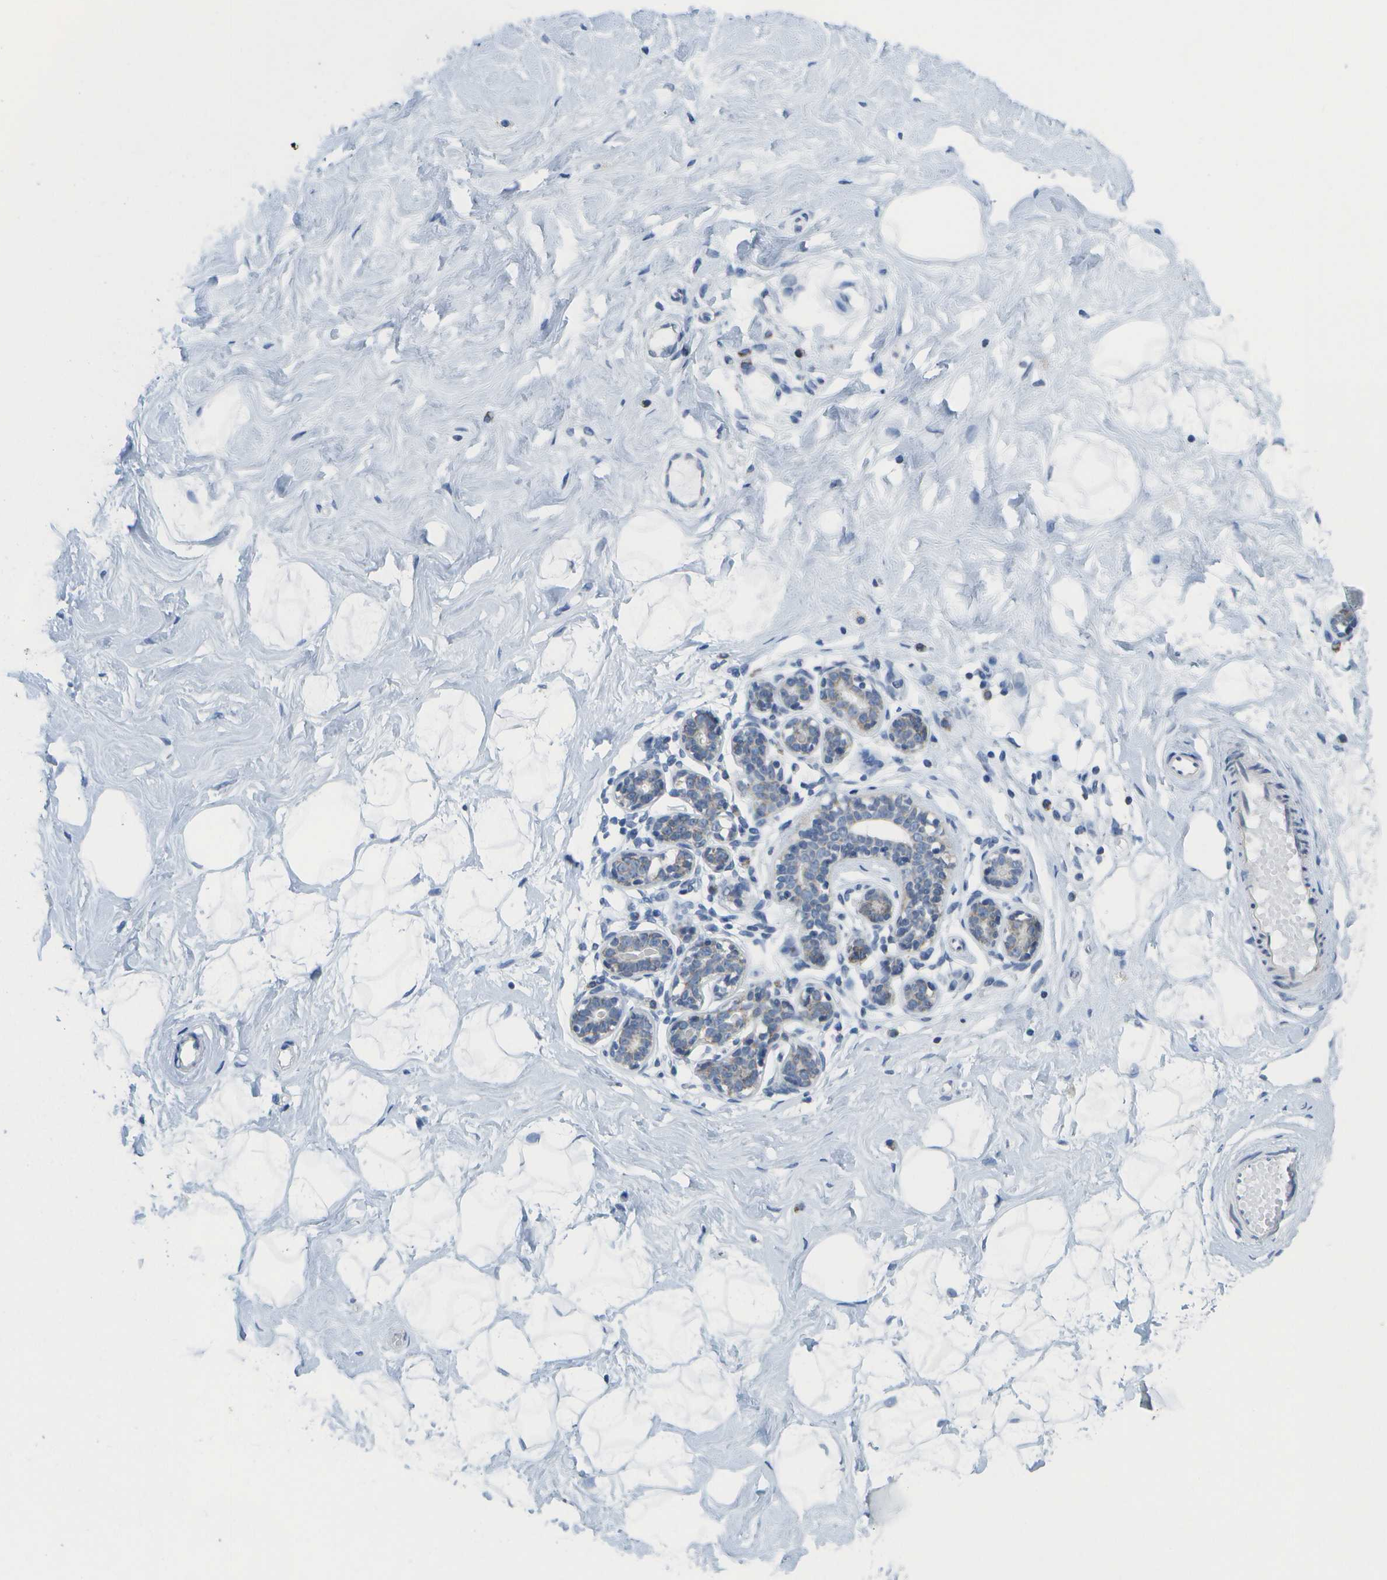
{"staining": {"intensity": "negative", "quantity": "none", "location": "none"}, "tissue": "breast", "cell_type": "Adipocytes", "image_type": "normal", "snomed": [{"axis": "morphology", "description": "Normal tissue, NOS"}, {"axis": "topography", "description": "Breast"}], "caption": "Immunohistochemistry (IHC) of benign breast displays no expression in adipocytes.", "gene": "TMEM223", "patient": {"sex": "female", "age": 23}}